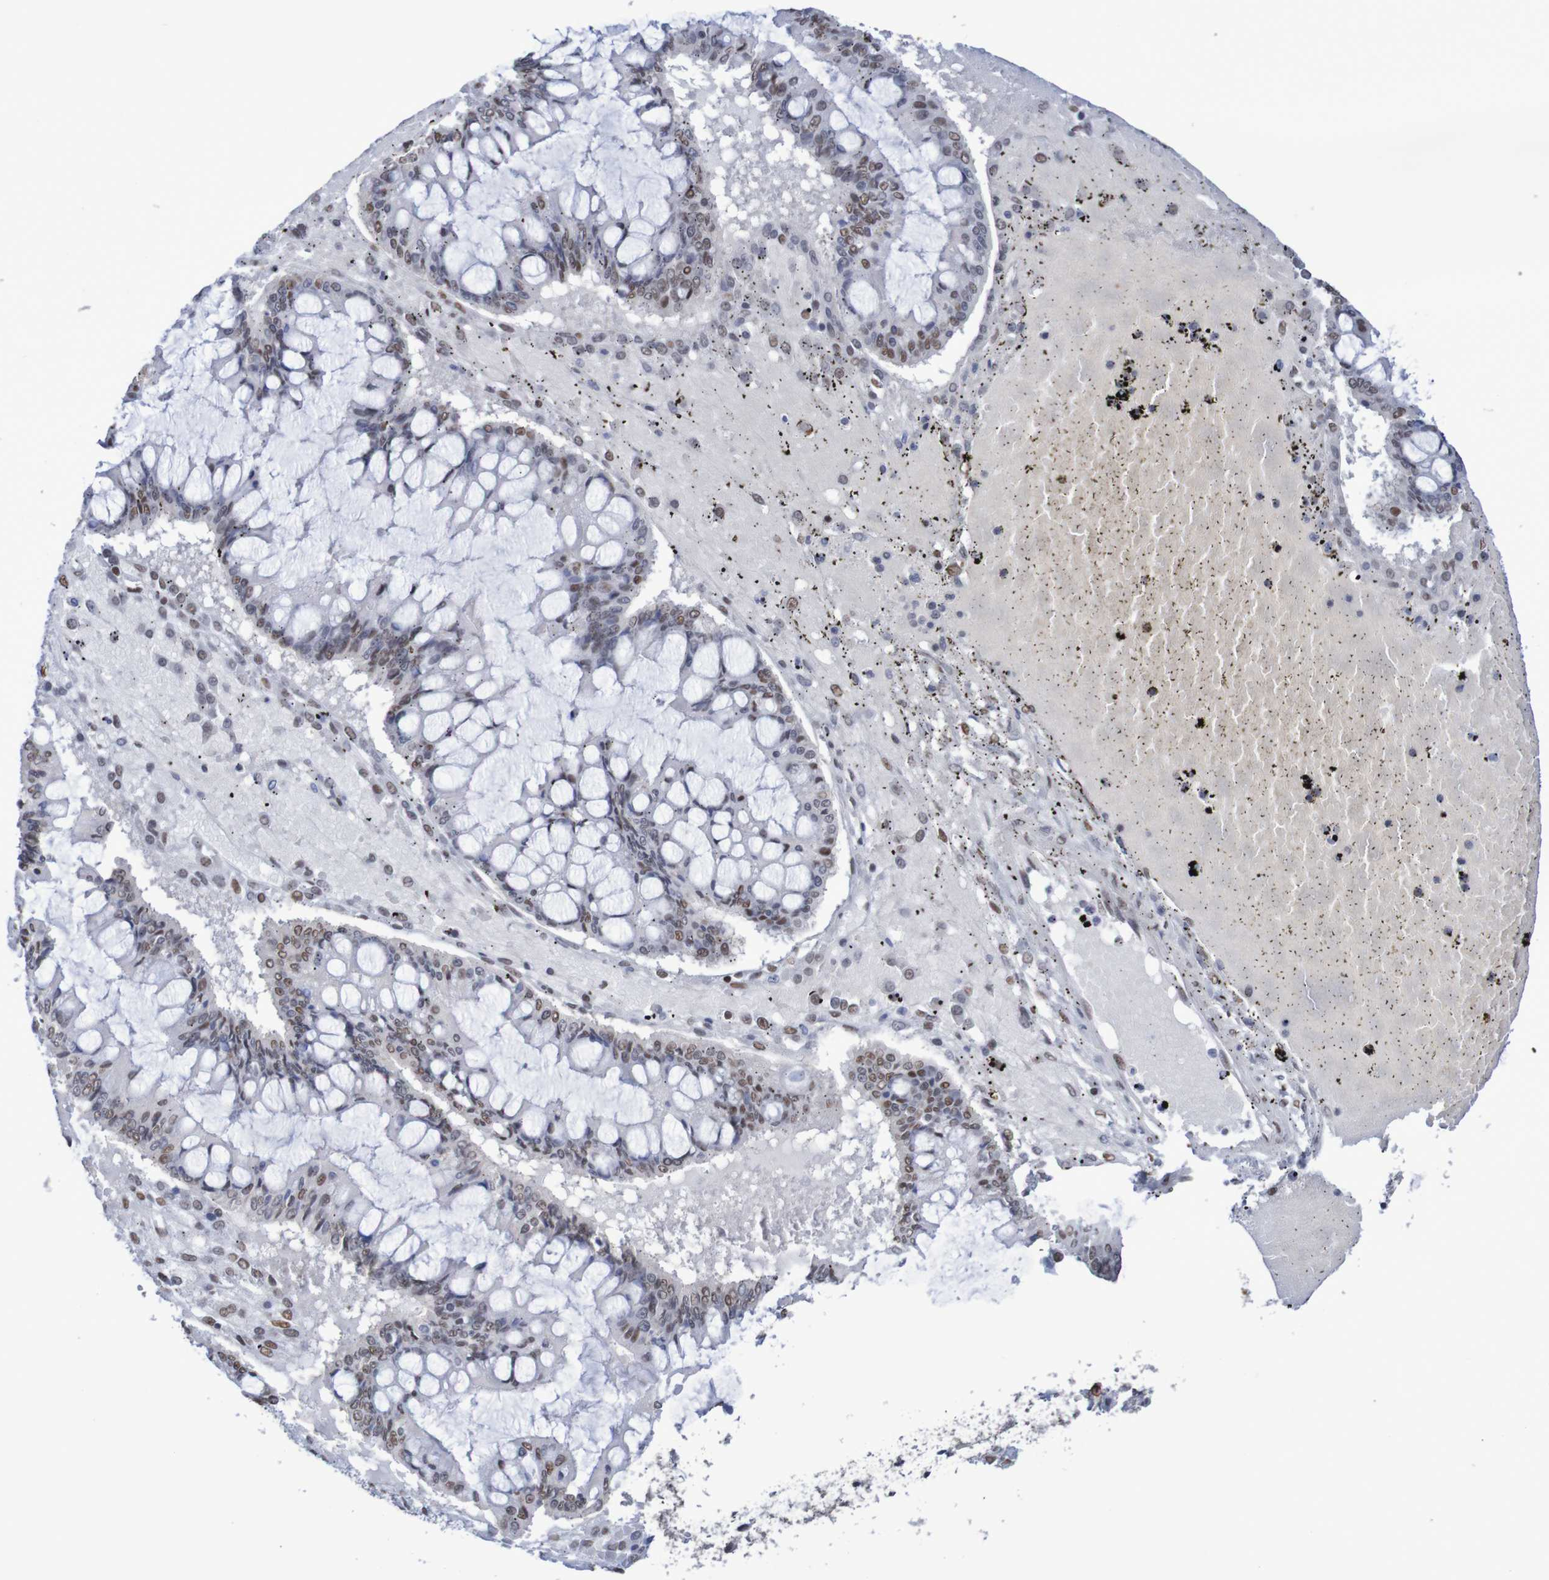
{"staining": {"intensity": "moderate", "quantity": "25%-75%", "location": "nuclear"}, "tissue": "ovarian cancer", "cell_type": "Tumor cells", "image_type": "cancer", "snomed": [{"axis": "morphology", "description": "Cystadenocarcinoma, mucinous, NOS"}, {"axis": "topography", "description": "Ovary"}], "caption": "A brown stain highlights moderate nuclear expression of a protein in human ovarian cancer tumor cells.", "gene": "MRTFB", "patient": {"sex": "female", "age": 73}}